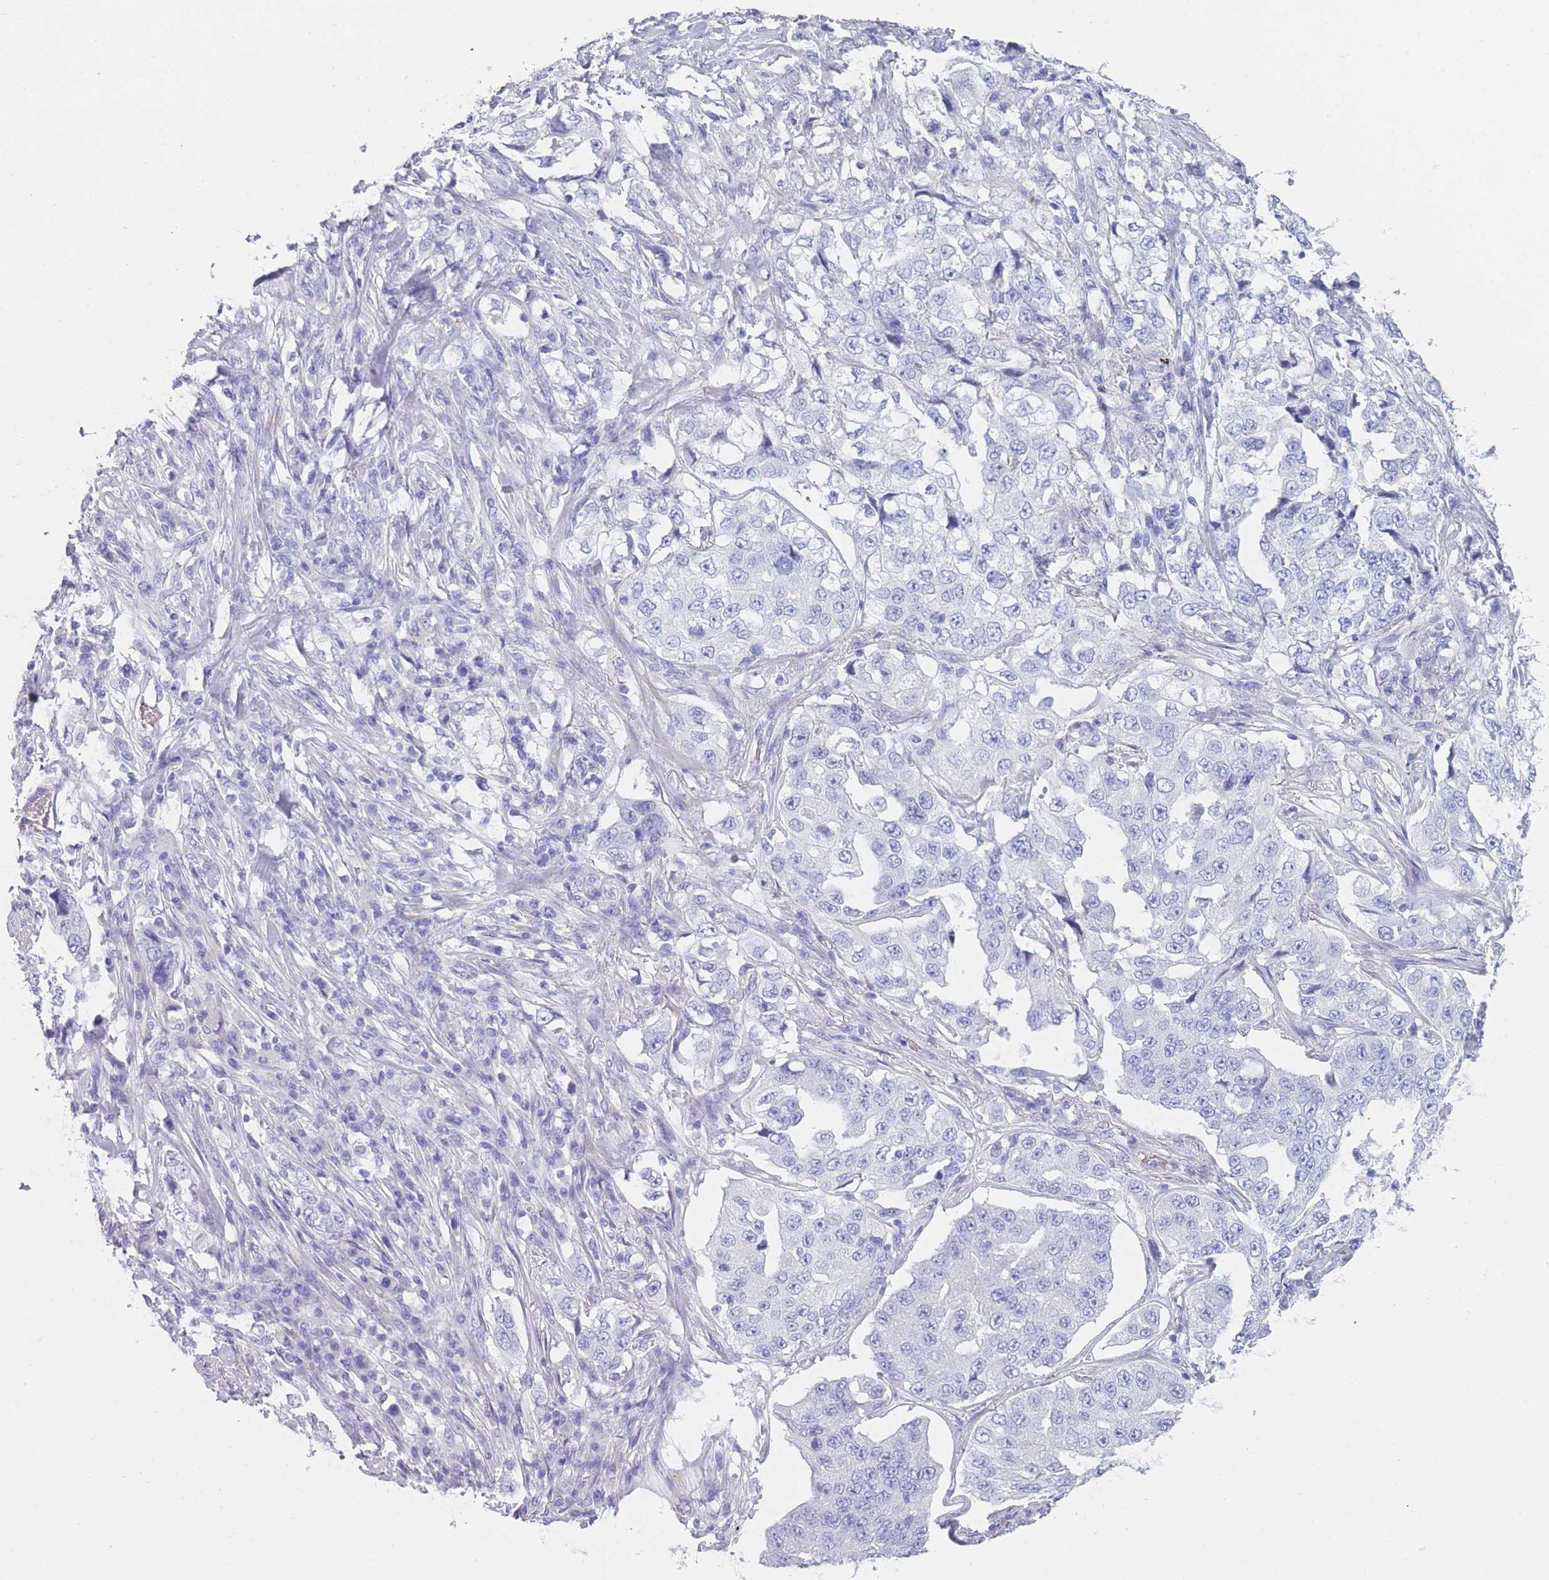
{"staining": {"intensity": "negative", "quantity": "none", "location": "none"}, "tissue": "lung cancer", "cell_type": "Tumor cells", "image_type": "cancer", "snomed": [{"axis": "morphology", "description": "Adenocarcinoma, NOS"}, {"axis": "topography", "description": "Lung"}], "caption": "Lung cancer (adenocarcinoma) stained for a protein using immunohistochemistry (IHC) shows no expression tumor cells.", "gene": "OR5D16", "patient": {"sex": "female", "age": 51}}